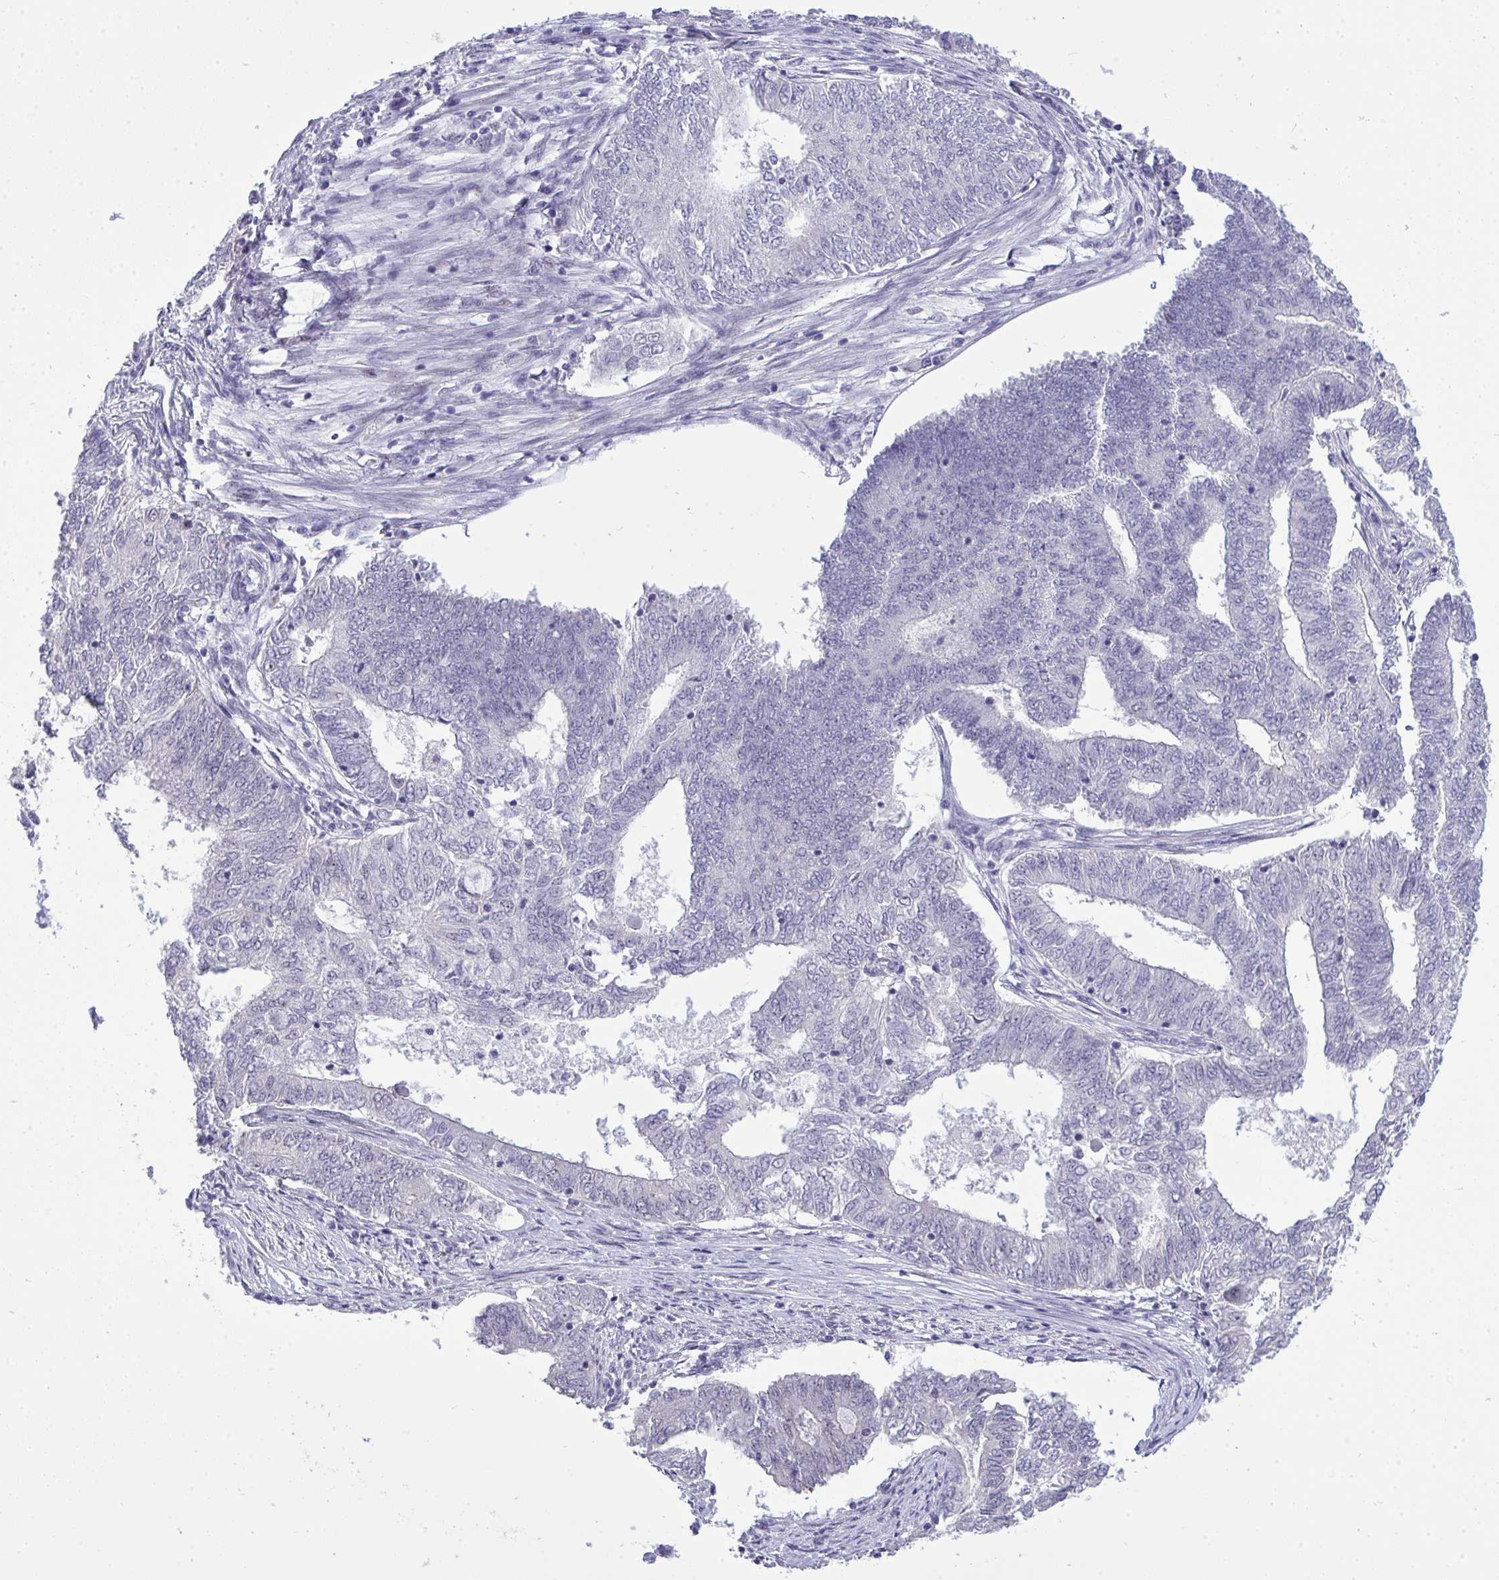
{"staining": {"intensity": "negative", "quantity": "none", "location": "none"}, "tissue": "endometrial cancer", "cell_type": "Tumor cells", "image_type": "cancer", "snomed": [{"axis": "morphology", "description": "Adenocarcinoma, NOS"}, {"axis": "topography", "description": "Endometrium"}], "caption": "High magnification brightfield microscopy of endometrial adenocarcinoma stained with DAB (brown) and counterstained with hematoxylin (blue): tumor cells show no significant expression.", "gene": "PLPPR3", "patient": {"sex": "female", "age": 62}}